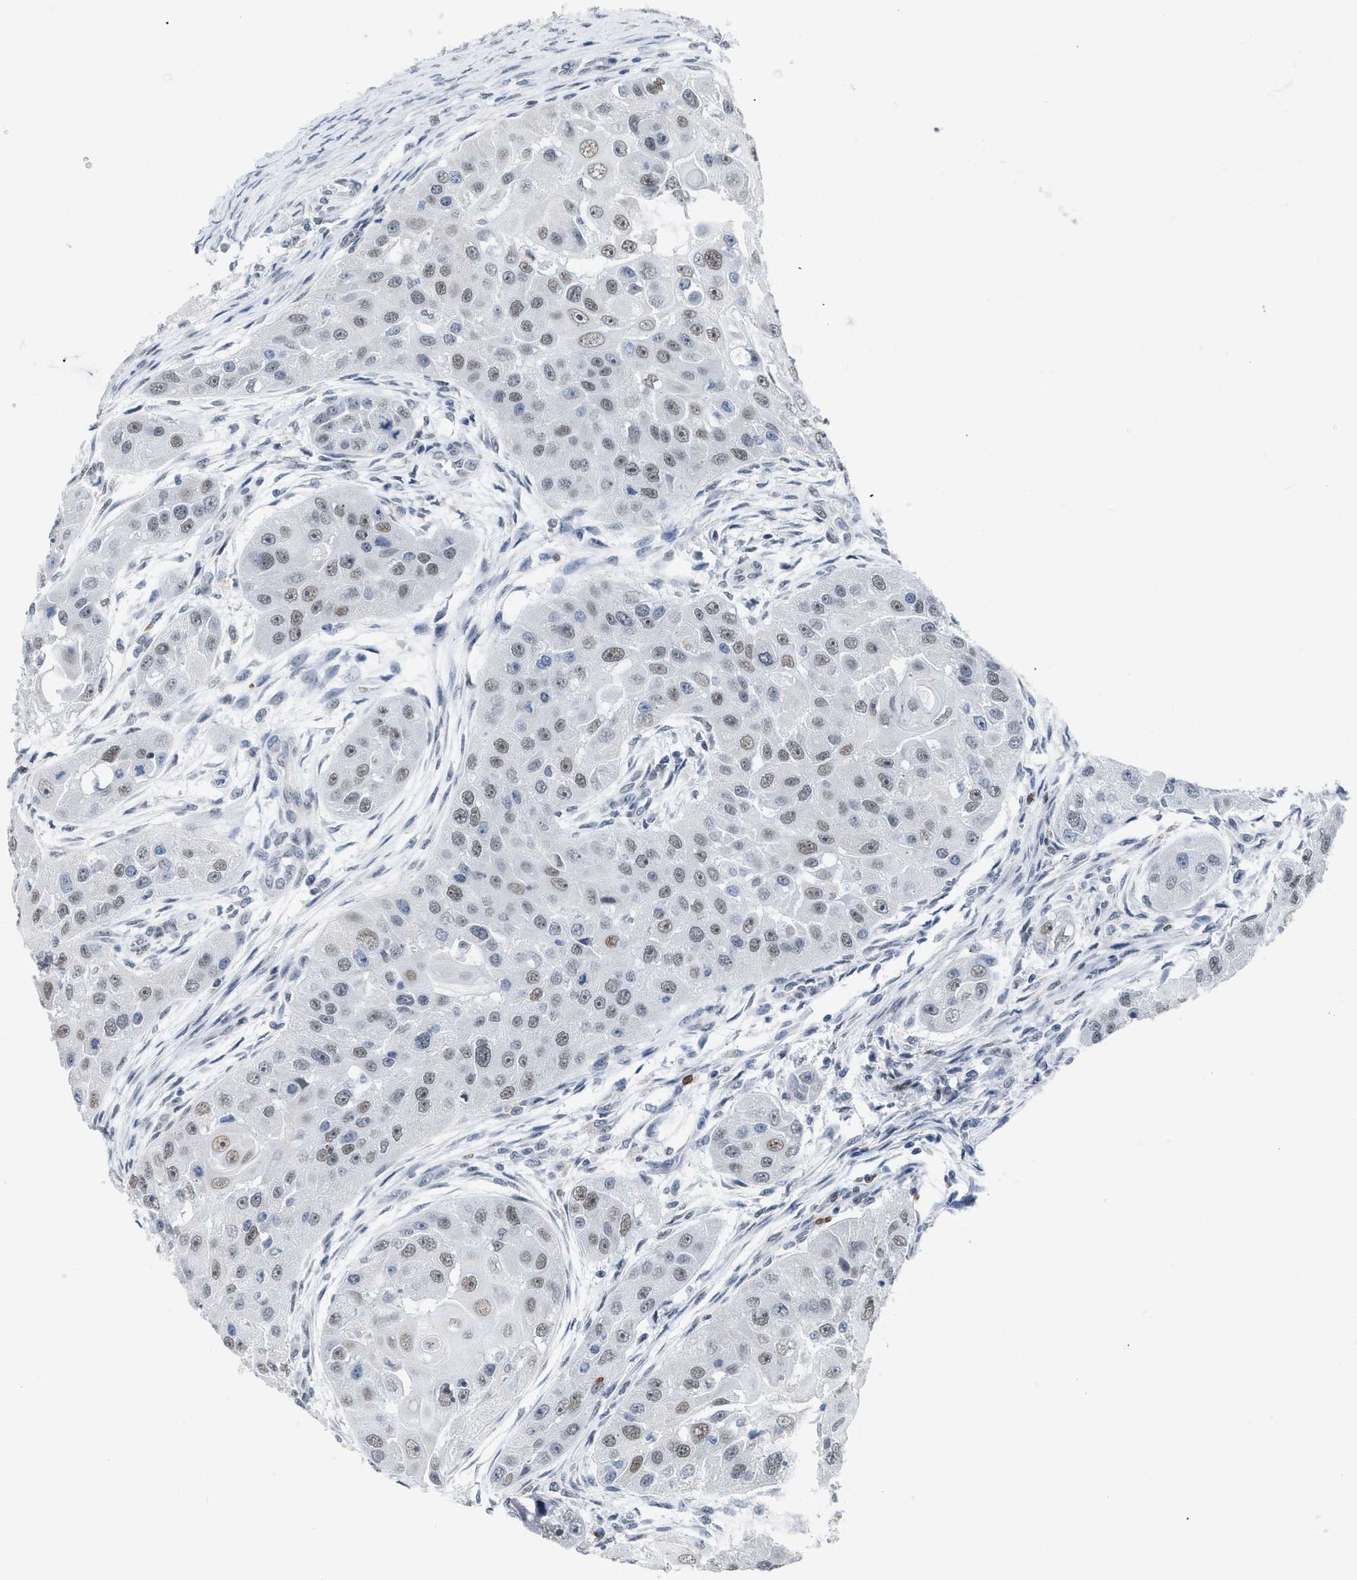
{"staining": {"intensity": "weak", "quantity": ">75%", "location": "nuclear"}, "tissue": "head and neck cancer", "cell_type": "Tumor cells", "image_type": "cancer", "snomed": [{"axis": "morphology", "description": "Normal tissue, NOS"}, {"axis": "morphology", "description": "Squamous cell carcinoma, NOS"}, {"axis": "topography", "description": "Skeletal muscle"}, {"axis": "topography", "description": "Head-Neck"}], "caption": "There is low levels of weak nuclear expression in tumor cells of head and neck squamous cell carcinoma, as demonstrated by immunohistochemical staining (brown color).", "gene": "XIRP1", "patient": {"sex": "male", "age": 51}}